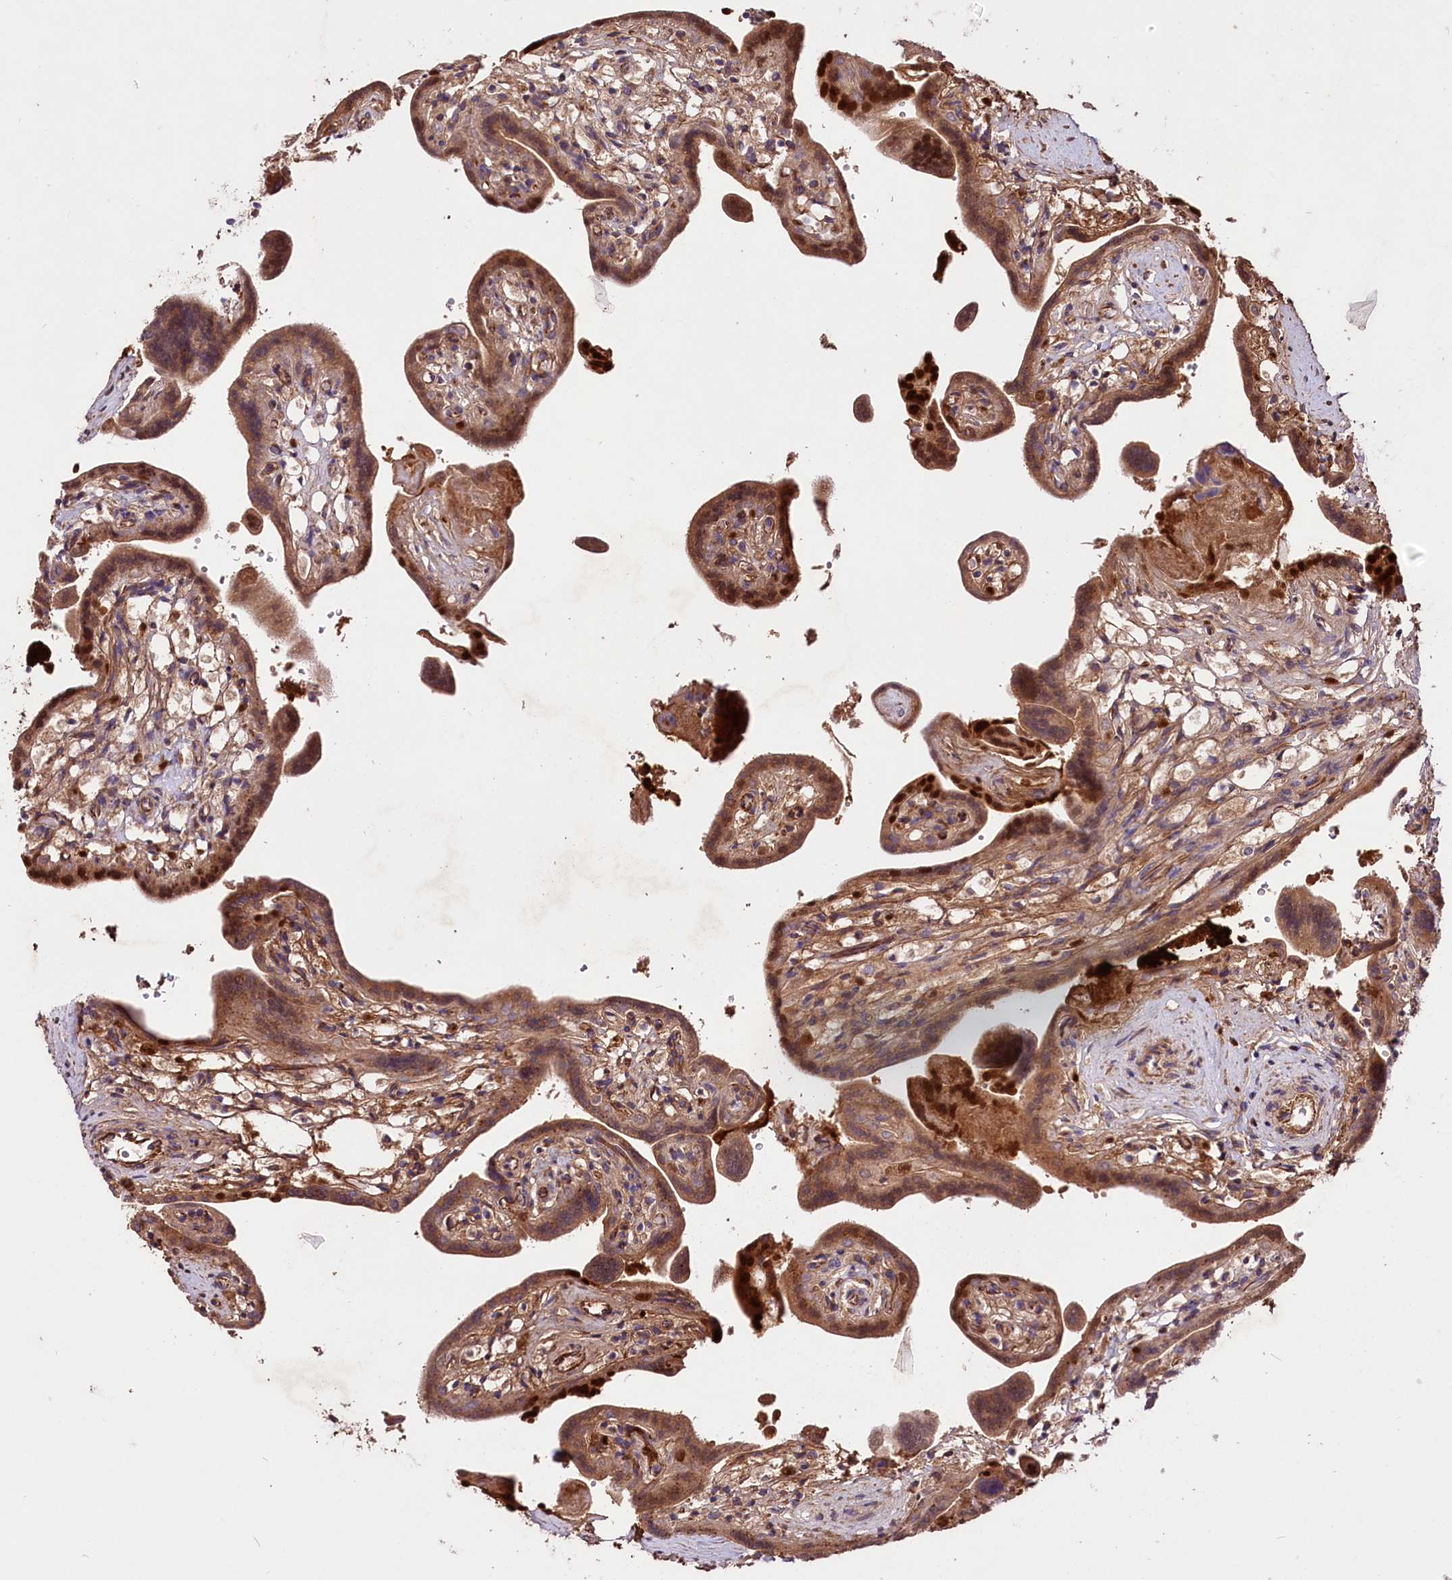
{"staining": {"intensity": "moderate", "quantity": ">75%", "location": "cytoplasmic/membranous,nuclear"}, "tissue": "placenta", "cell_type": "Trophoblastic cells", "image_type": "normal", "snomed": [{"axis": "morphology", "description": "Normal tissue, NOS"}, {"axis": "topography", "description": "Placenta"}], "caption": "Unremarkable placenta was stained to show a protein in brown. There is medium levels of moderate cytoplasmic/membranous,nuclear expression in about >75% of trophoblastic cells.", "gene": "TNPO3", "patient": {"sex": "female", "age": 37}}